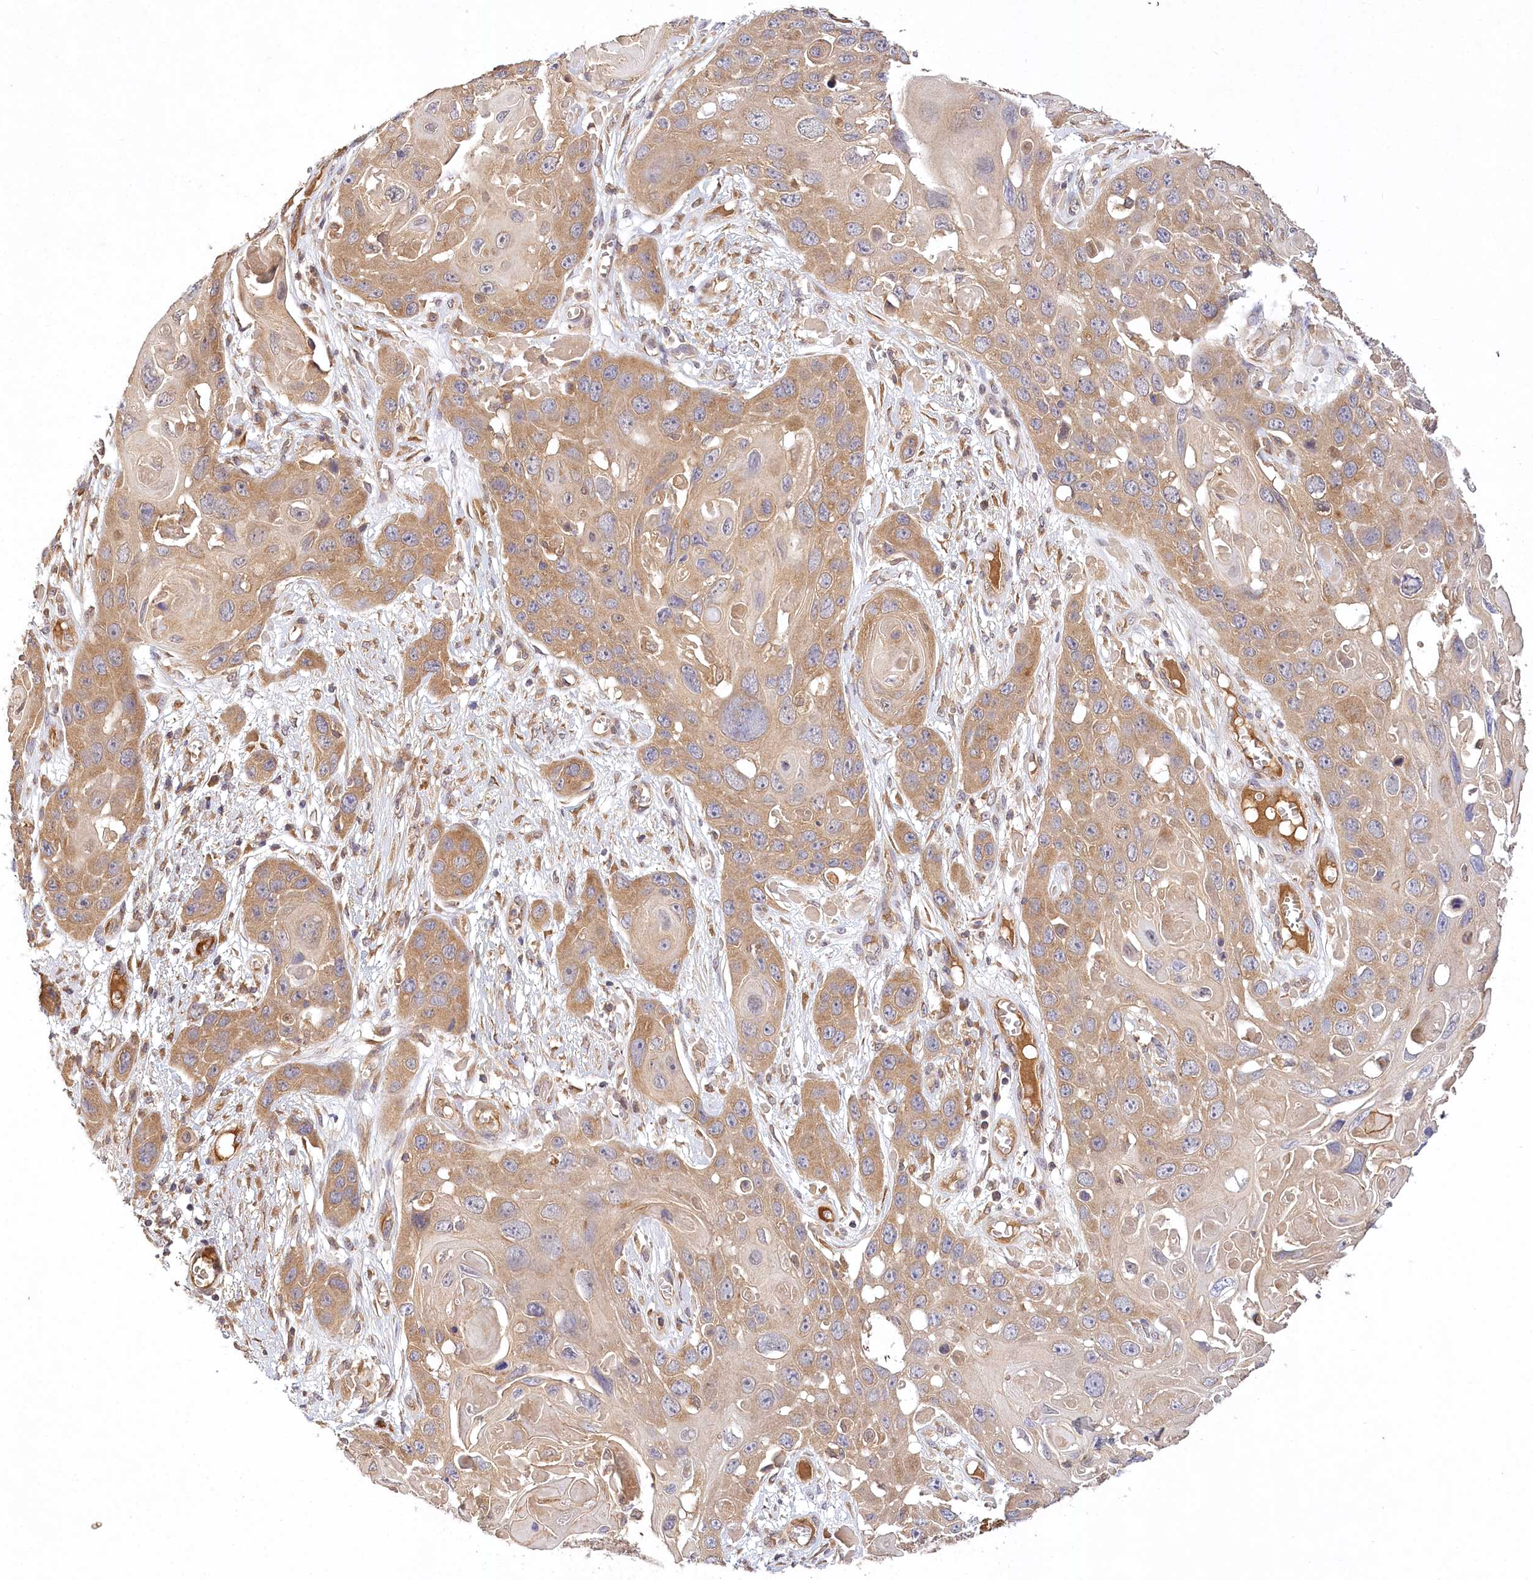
{"staining": {"intensity": "moderate", "quantity": ">75%", "location": "cytoplasmic/membranous"}, "tissue": "skin cancer", "cell_type": "Tumor cells", "image_type": "cancer", "snomed": [{"axis": "morphology", "description": "Squamous cell carcinoma, NOS"}, {"axis": "topography", "description": "Skin"}], "caption": "Skin squamous cell carcinoma tissue demonstrates moderate cytoplasmic/membranous positivity in approximately >75% of tumor cells, visualized by immunohistochemistry.", "gene": "LSS", "patient": {"sex": "male", "age": 55}}